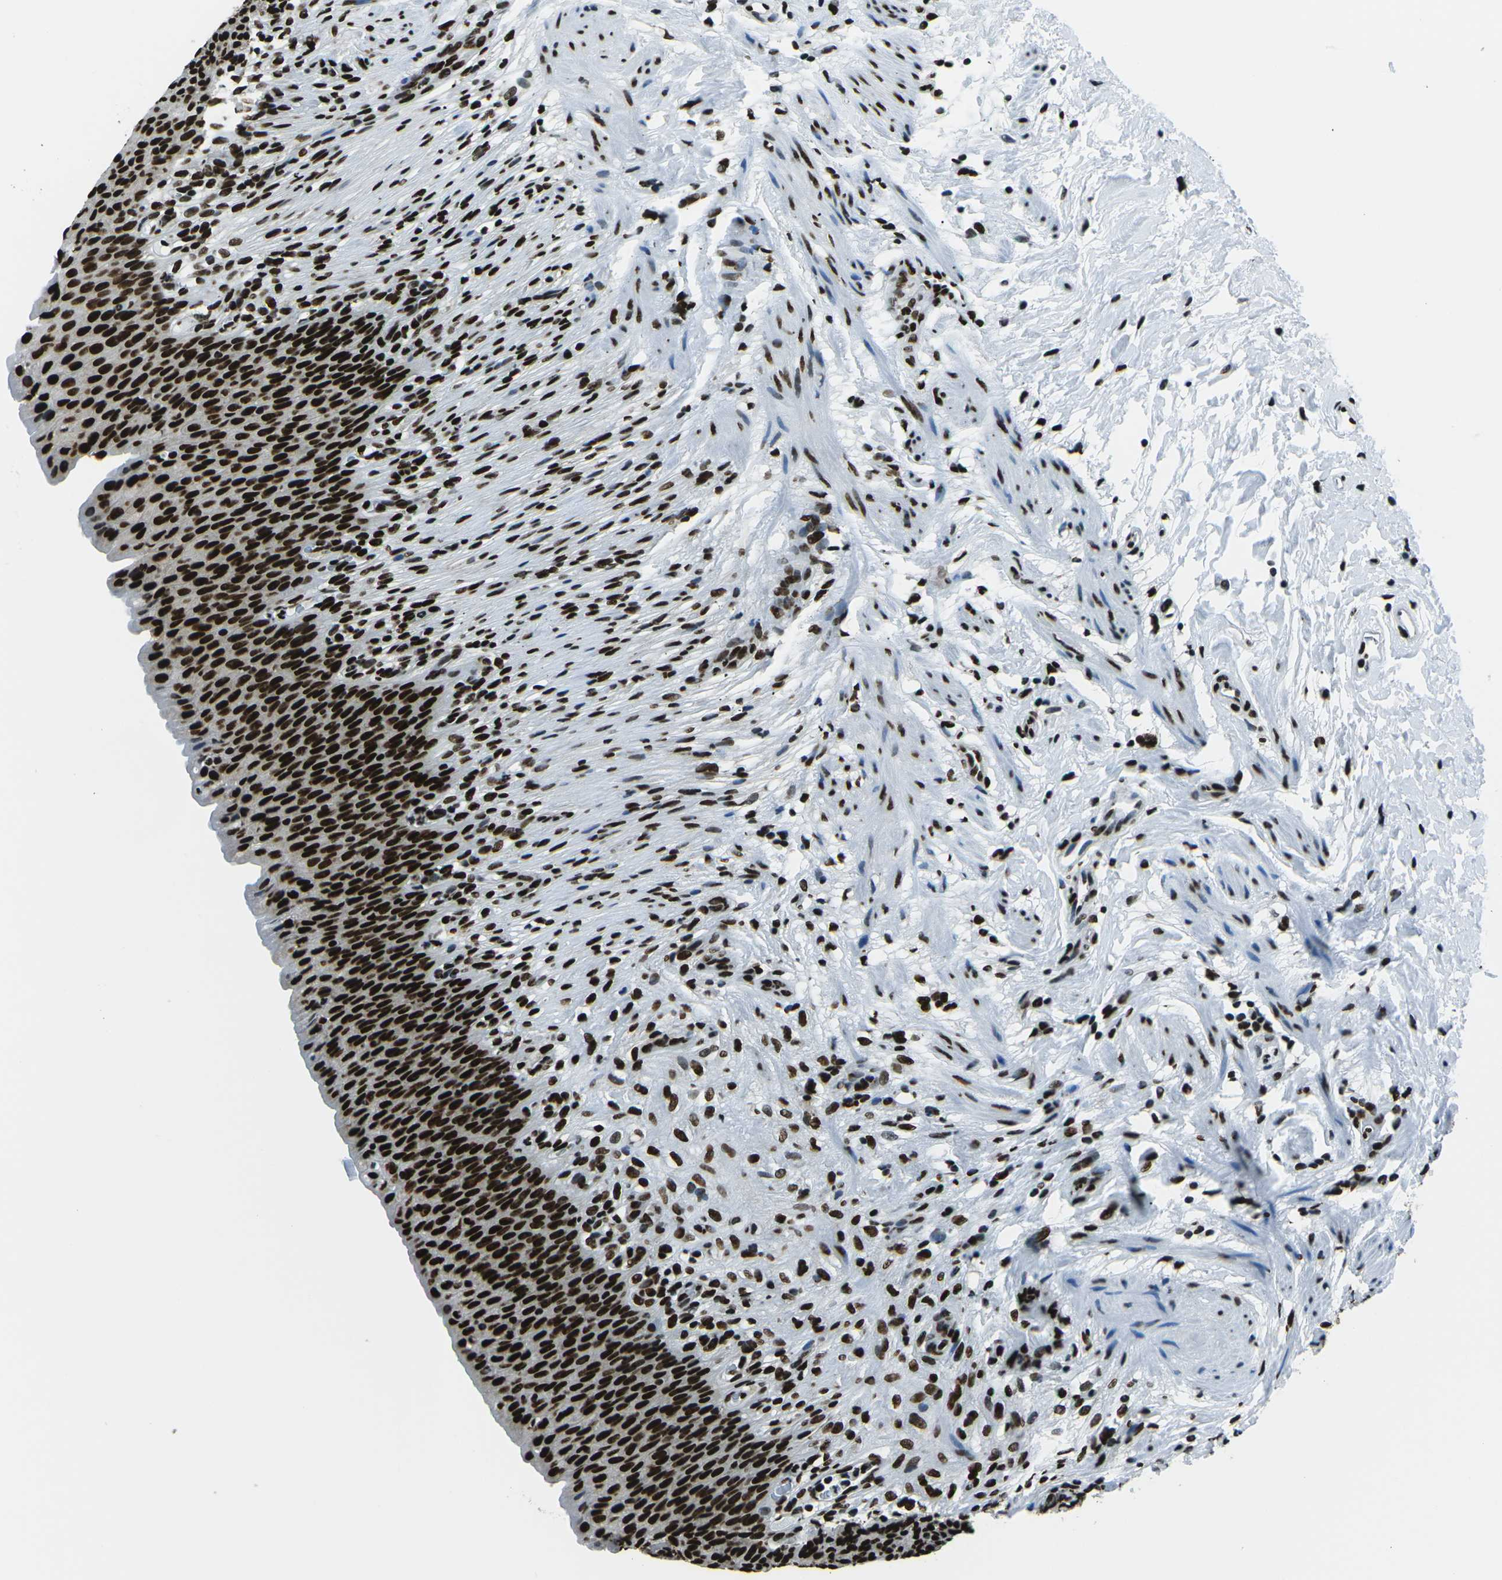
{"staining": {"intensity": "strong", "quantity": ">75%", "location": "nuclear"}, "tissue": "urinary bladder", "cell_type": "Urothelial cells", "image_type": "normal", "snomed": [{"axis": "morphology", "description": "Normal tissue, NOS"}, {"axis": "topography", "description": "Urinary bladder"}], "caption": "This histopathology image exhibits immunohistochemistry staining of unremarkable urinary bladder, with high strong nuclear expression in about >75% of urothelial cells.", "gene": "HNRNPL", "patient": {"sex": "female", "age": 79}}